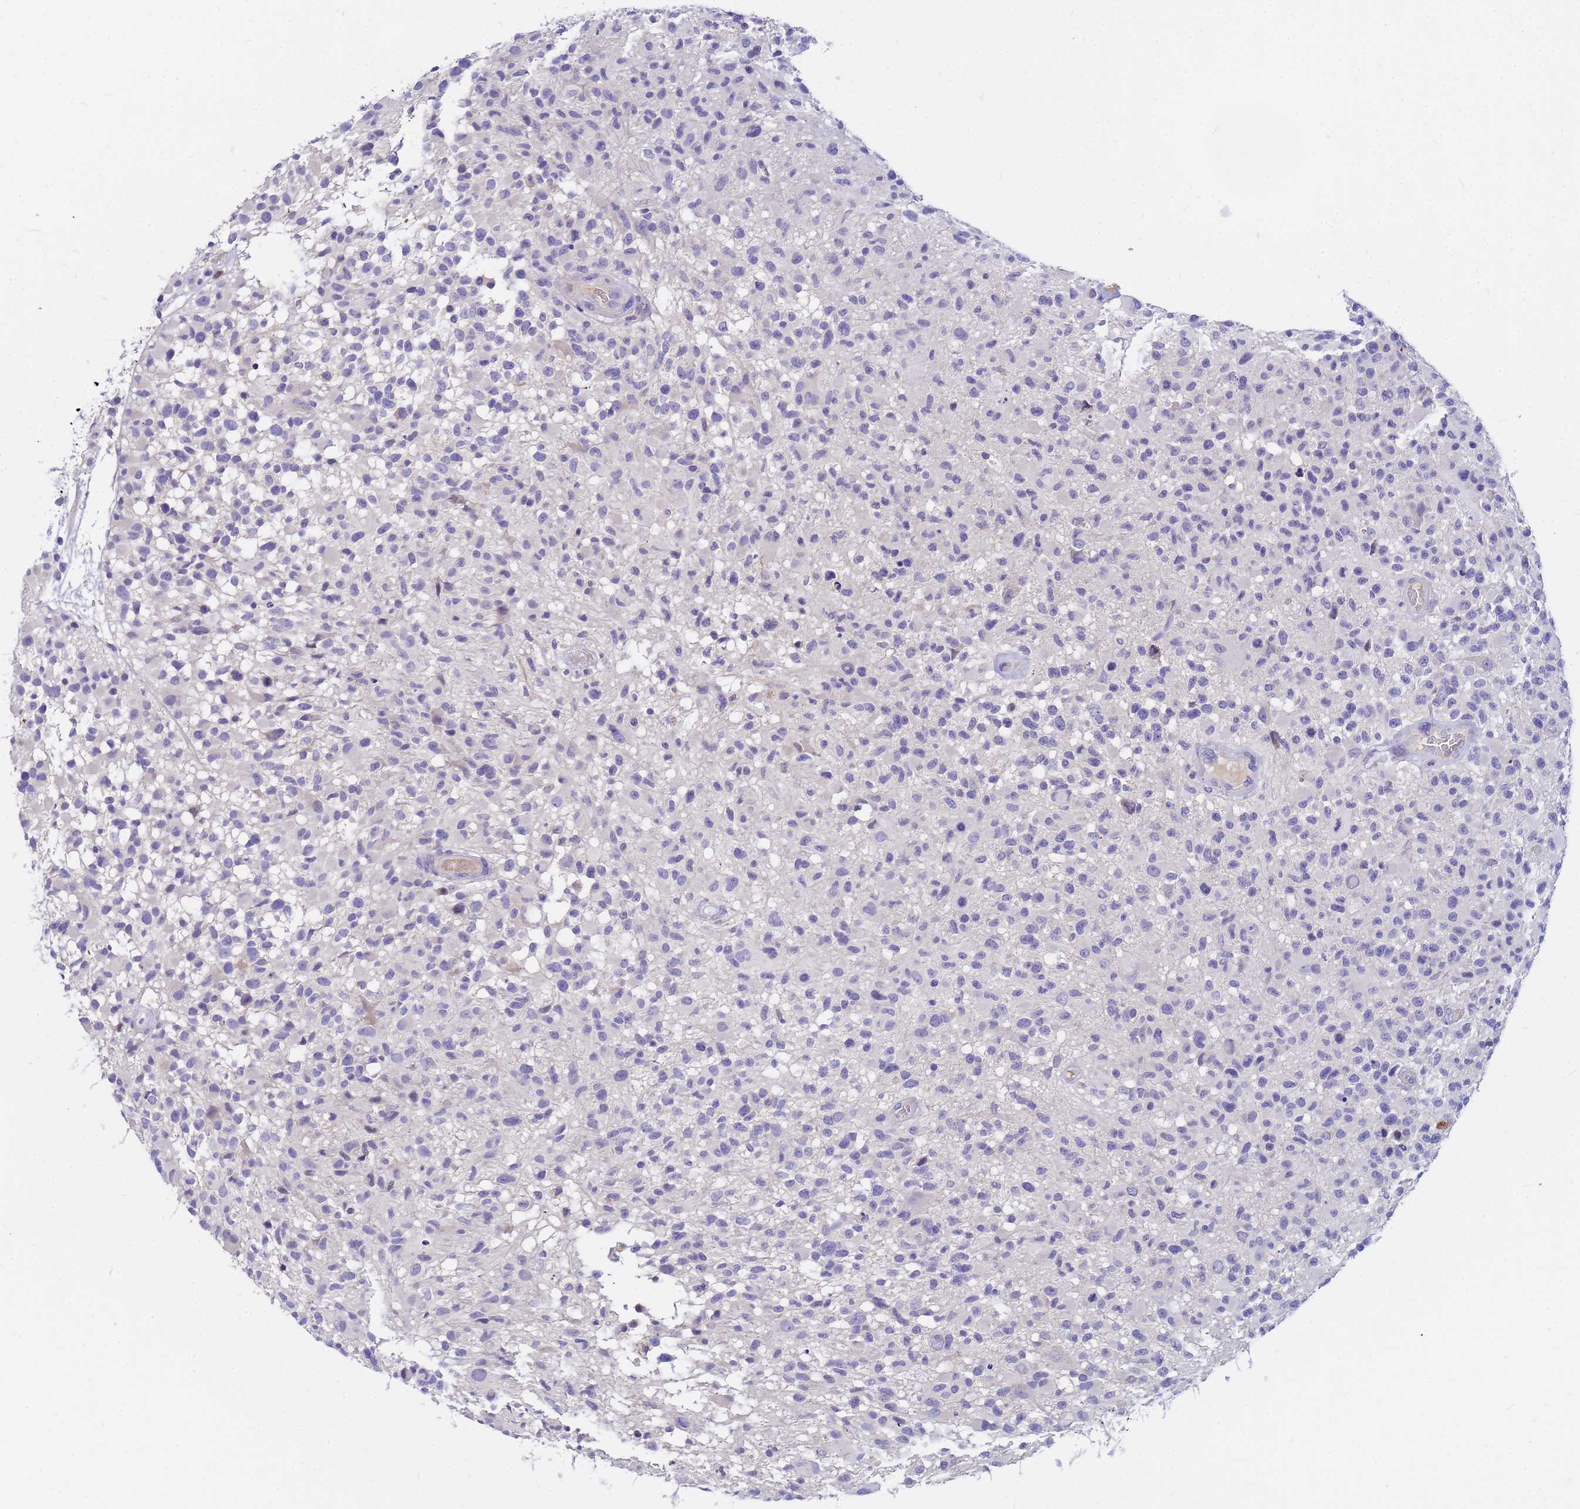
{"staining": {"intensity": "negative", "quantity": "none", "location": "none"}, "tissue": "glioma", "cell_type": "Tumor cells", "image_type": "cancer", "snomed": [{"axis": "morphology", "description": "Glioma, malignant, High grade"}, {"axis": "morphology", "description": "Glioblastoma, NOS"}, {"axis": "topography", "description": "Brain"}], "caption": "The image exhibits no staining of tumor cells in glioma. (Brightfield microscopy of DAB immunohistochemistry (IHC) at high magnification).", "gene": "DPRX", "patient": {"sex": "male", "age": 60}}